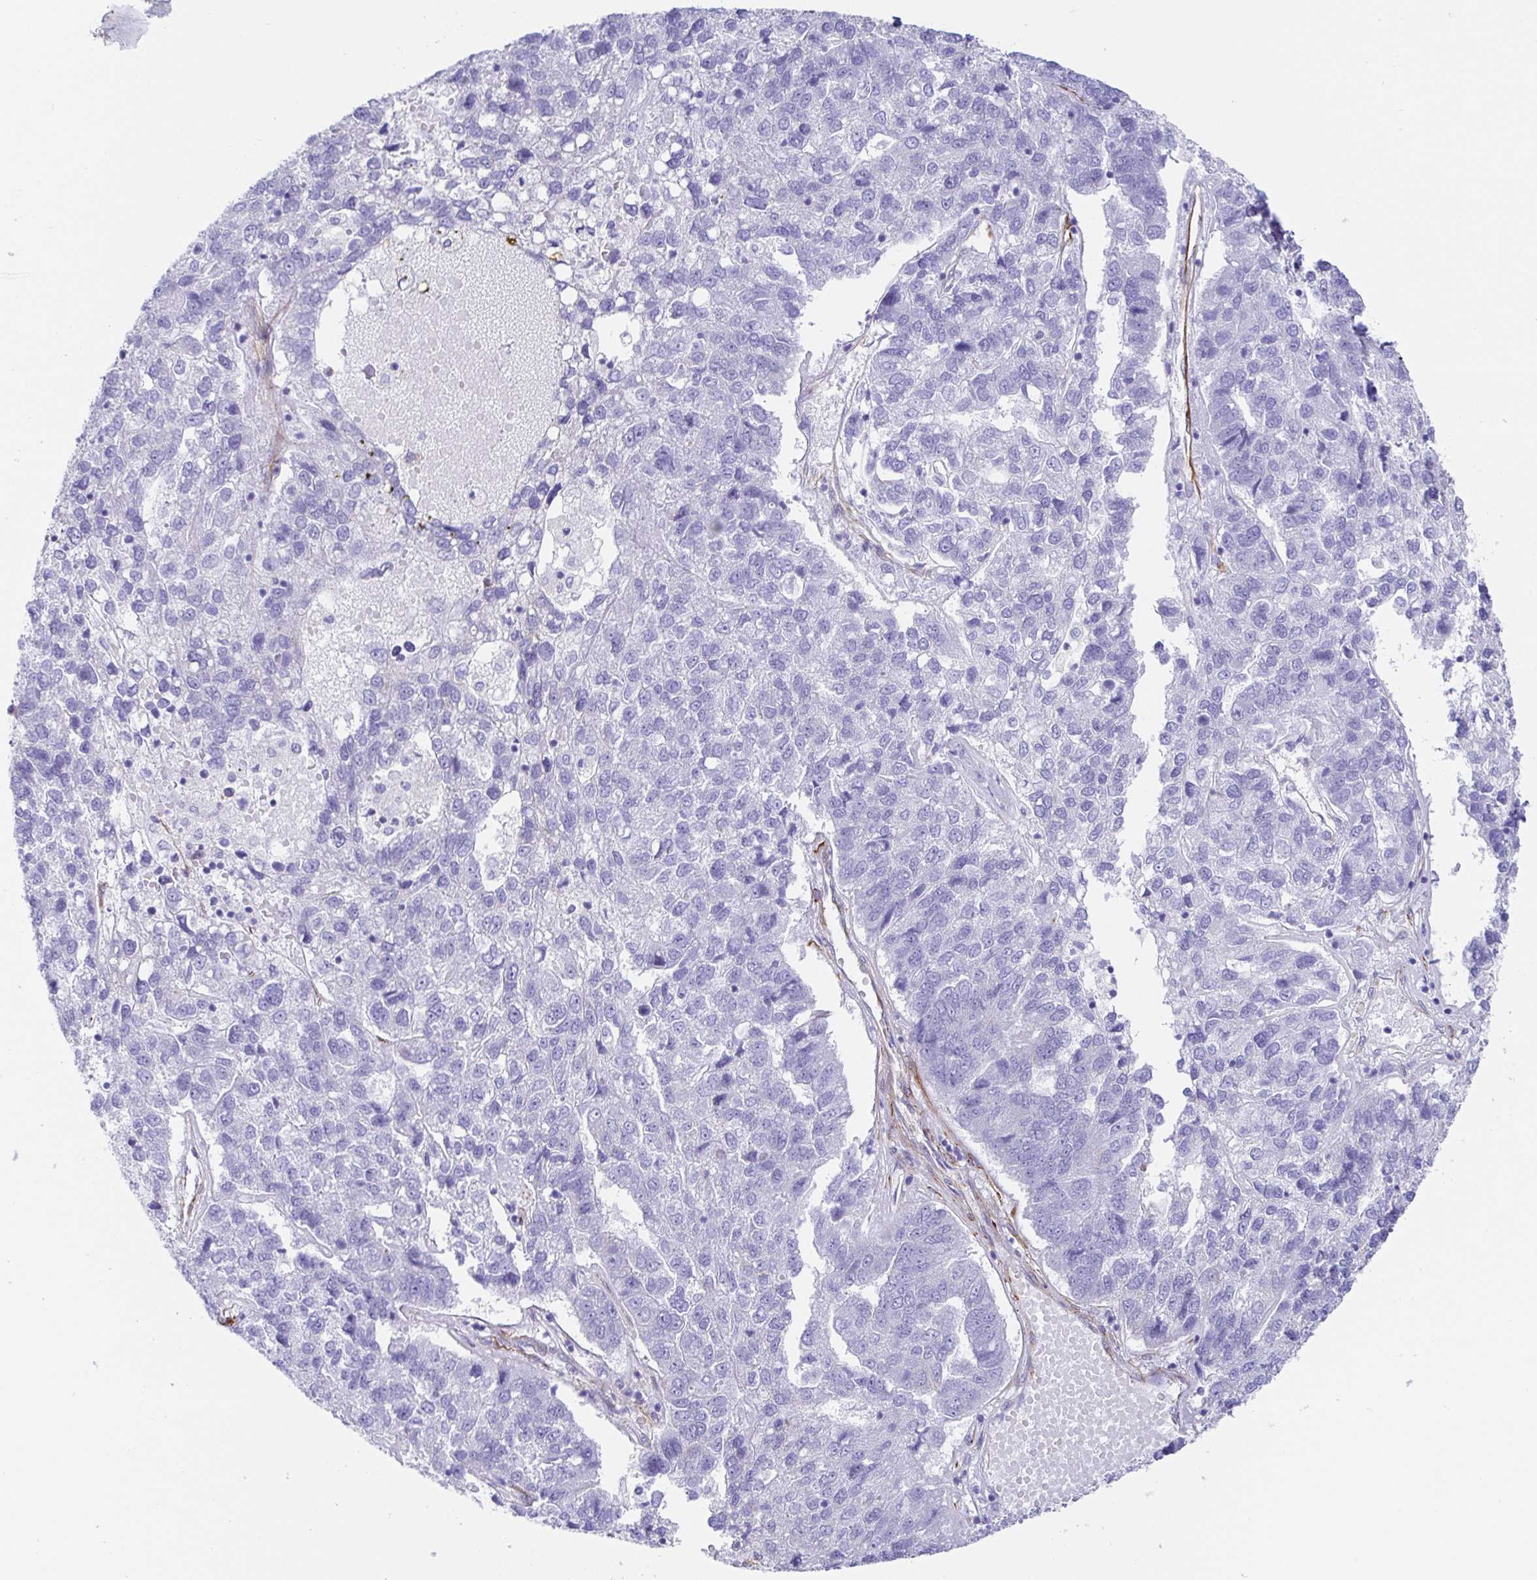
{"staining": {"intensity": "negative", "quantity": "none", "location": "none"}, "tissue": "pancreatic cancer", "cell_type": "Tumor cells", "image_type": "cancer", "snomed": [{"axis": "morphology", "description": "Adenocarcinoma, NOS"}, {"axis": "topography", "description": "Pancreas"}], "caption": "Pancreatic adenocarcinoma stained for a protein using immunohistochemistry displays no positivity tumor cells.", "gene": "DOCK1", "patient": {"sex": "female", "age": 61}}